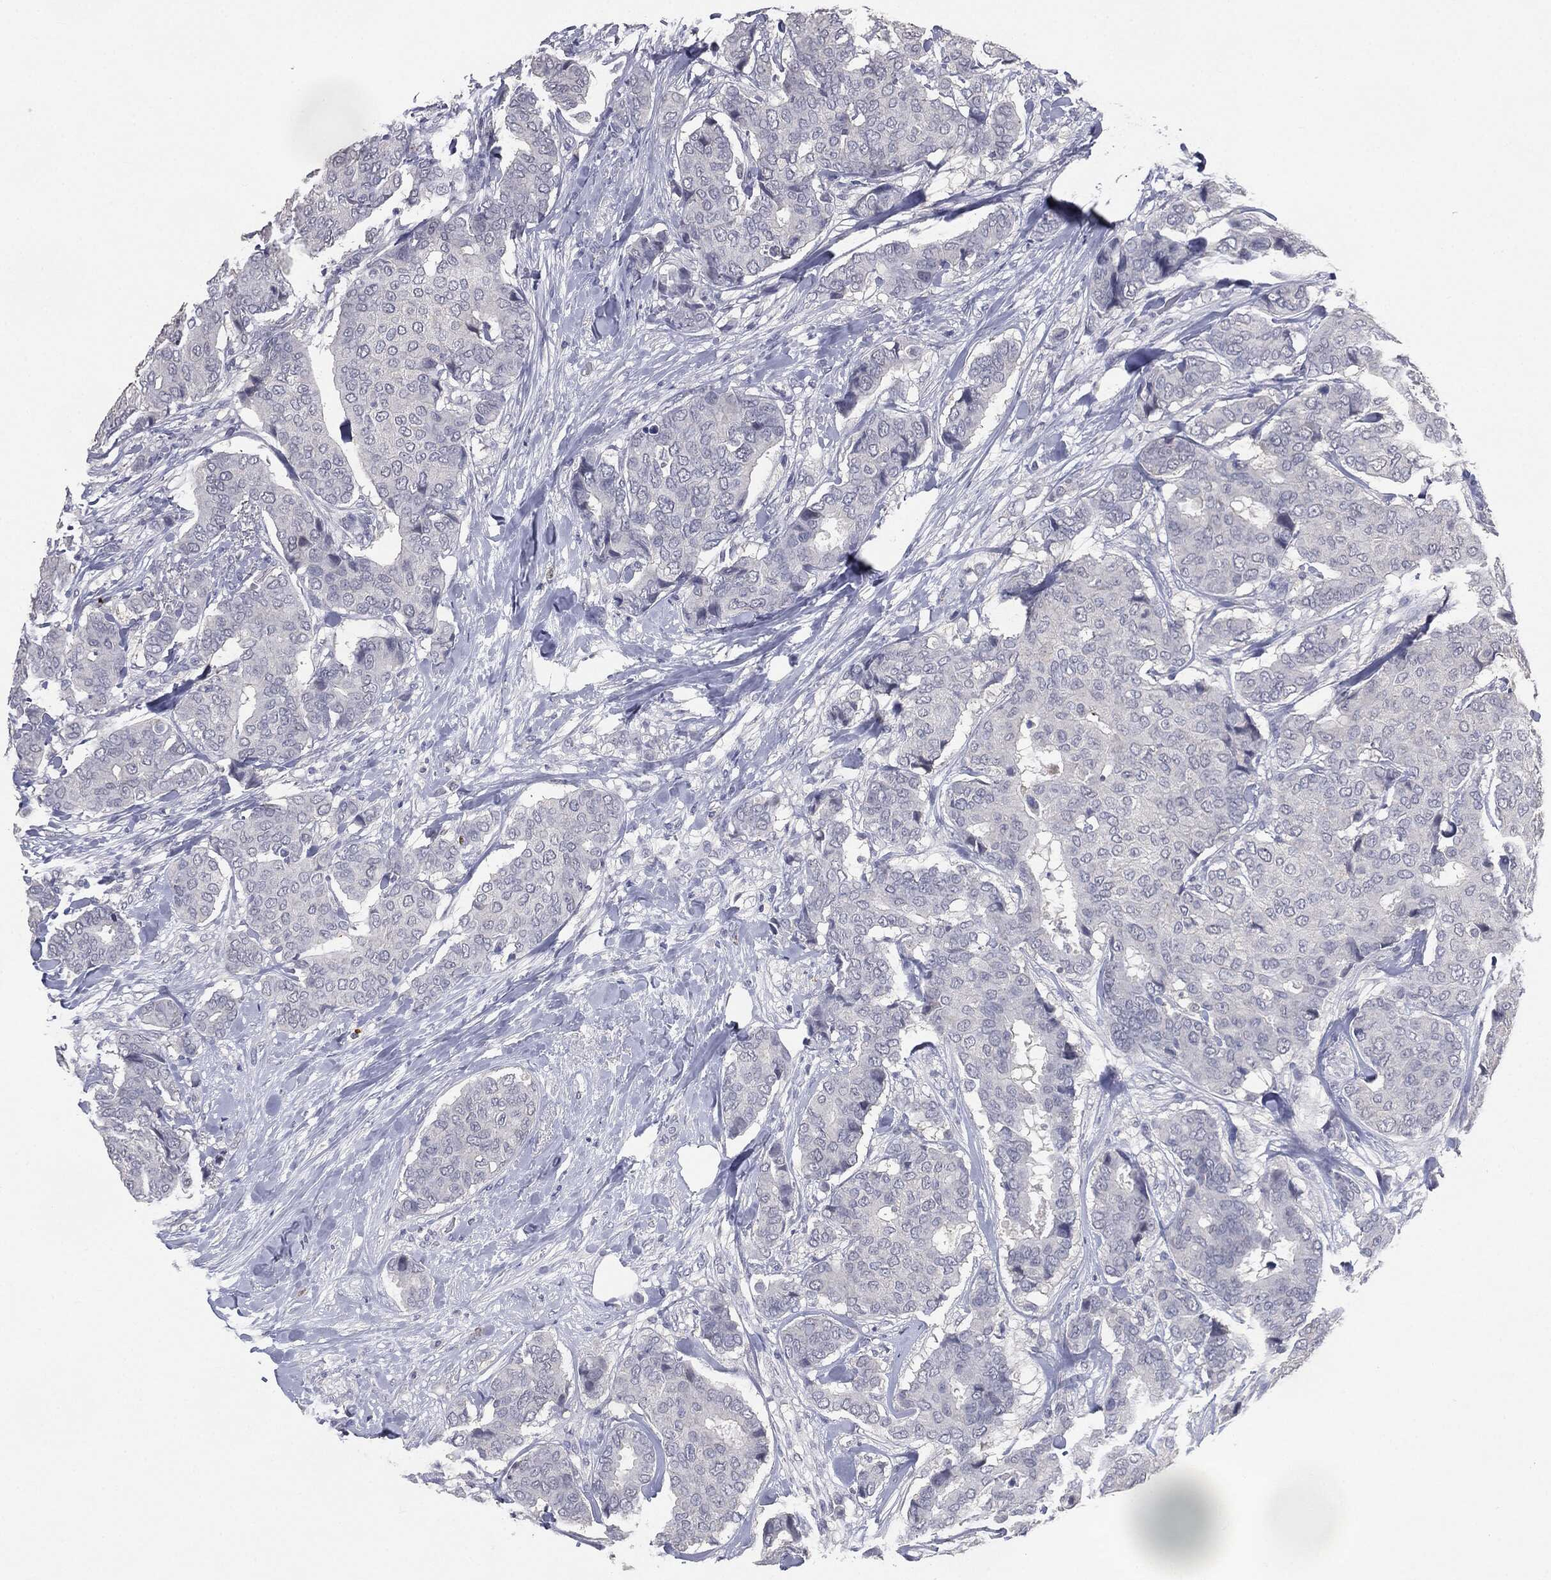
{"staining": {"intensity": "negative", "quantity": "none", "location": "none"}, "tissue": "breast cancer", "cell_type": "Tumor cells", "image_type": "cancer", "snomed": [{"axis": "morphology", "description": "Duct carcinoma"}, {"axis": "topography", "description": "Breast"}], "caption": "An image of human invasive ductal carcinoma (breast) is negative for staining in tumor cells. (Stains: DAB immunohistochemistry with hematoxylin counter stain, Microscopy: brightfield microscopy at high magnification).", "gene": "SLC2A2", "patient": {"sex": "female", "age": 75}}